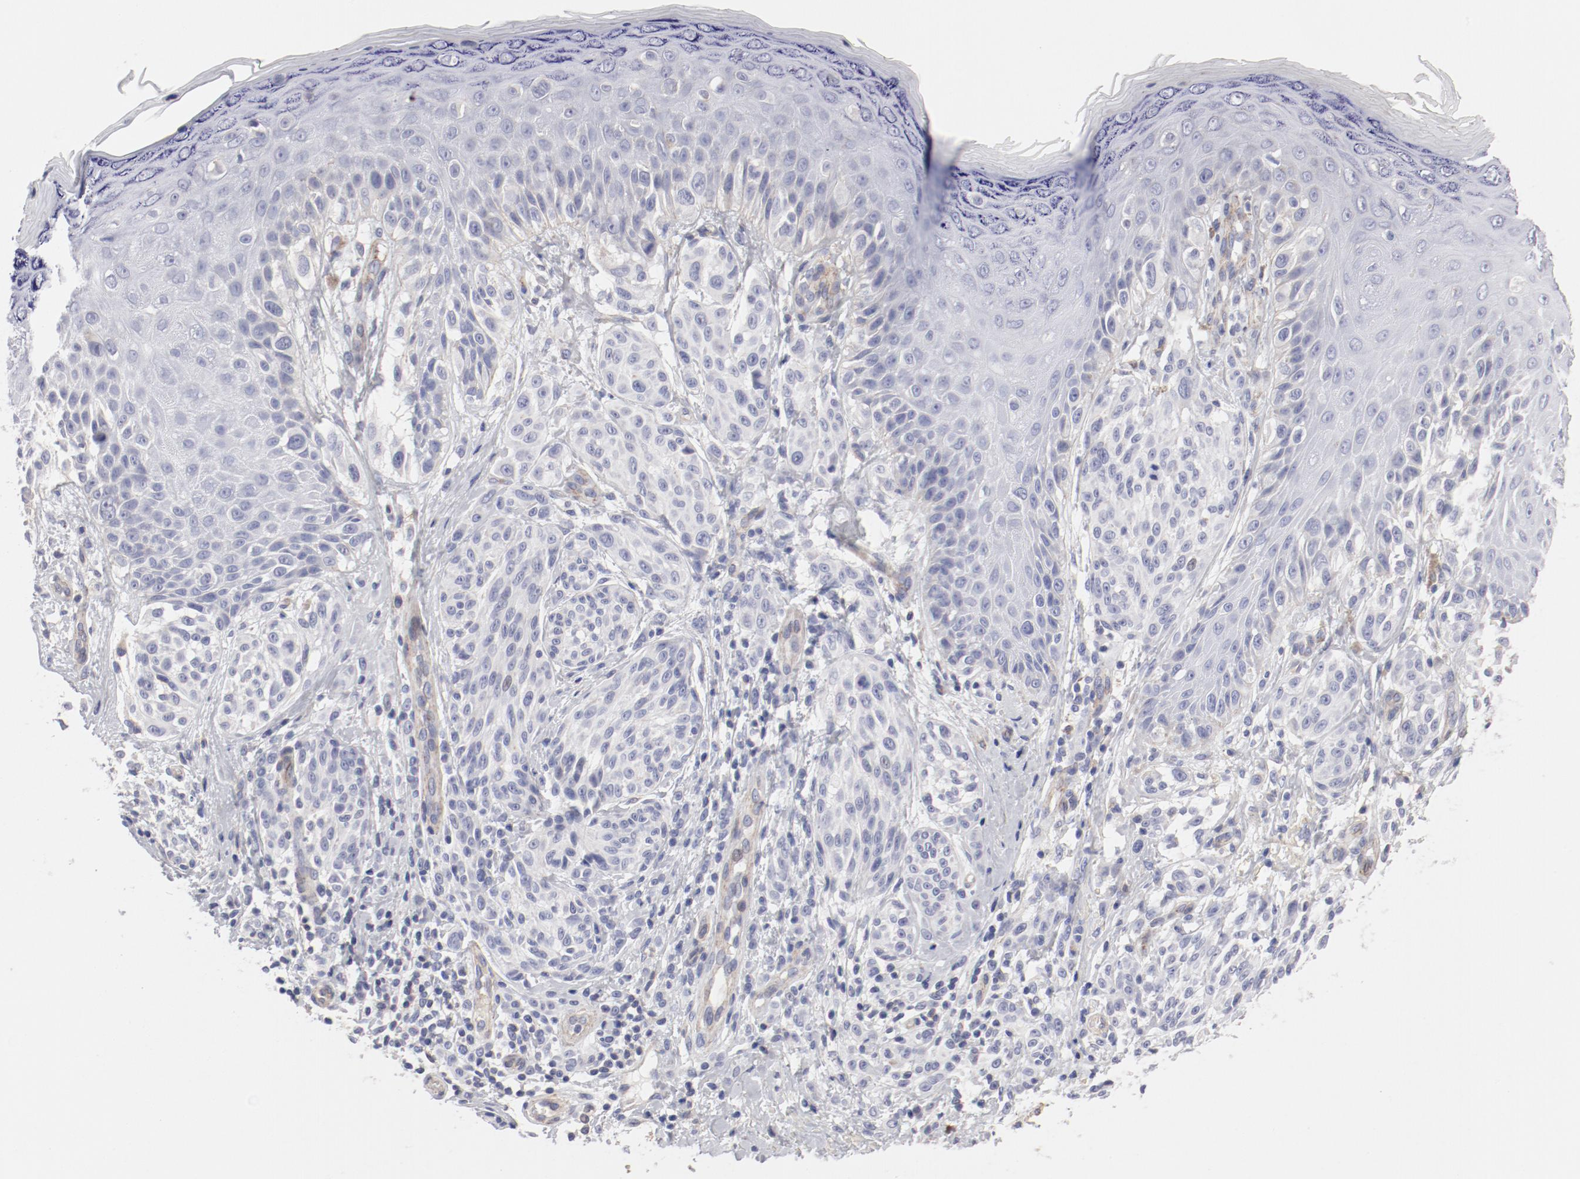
{"staining": {"intensity": "negative", "quantity": "none", "location": "none"}, "tissue": "melanoma", "cell_type": "Tumor cells", "image_type": "cancer", "snomed": [{"axis": "morphology", "description": "Malignant melanoma, NOS"}, {"axis": "topography", "description": "Skin"}], "caption": "DAB immunohistochemical staining of human melanoma exhibits no significant staining in tumor cells.", "gene": "LAX1", "patient": {"sex": "male", "age": 57}}